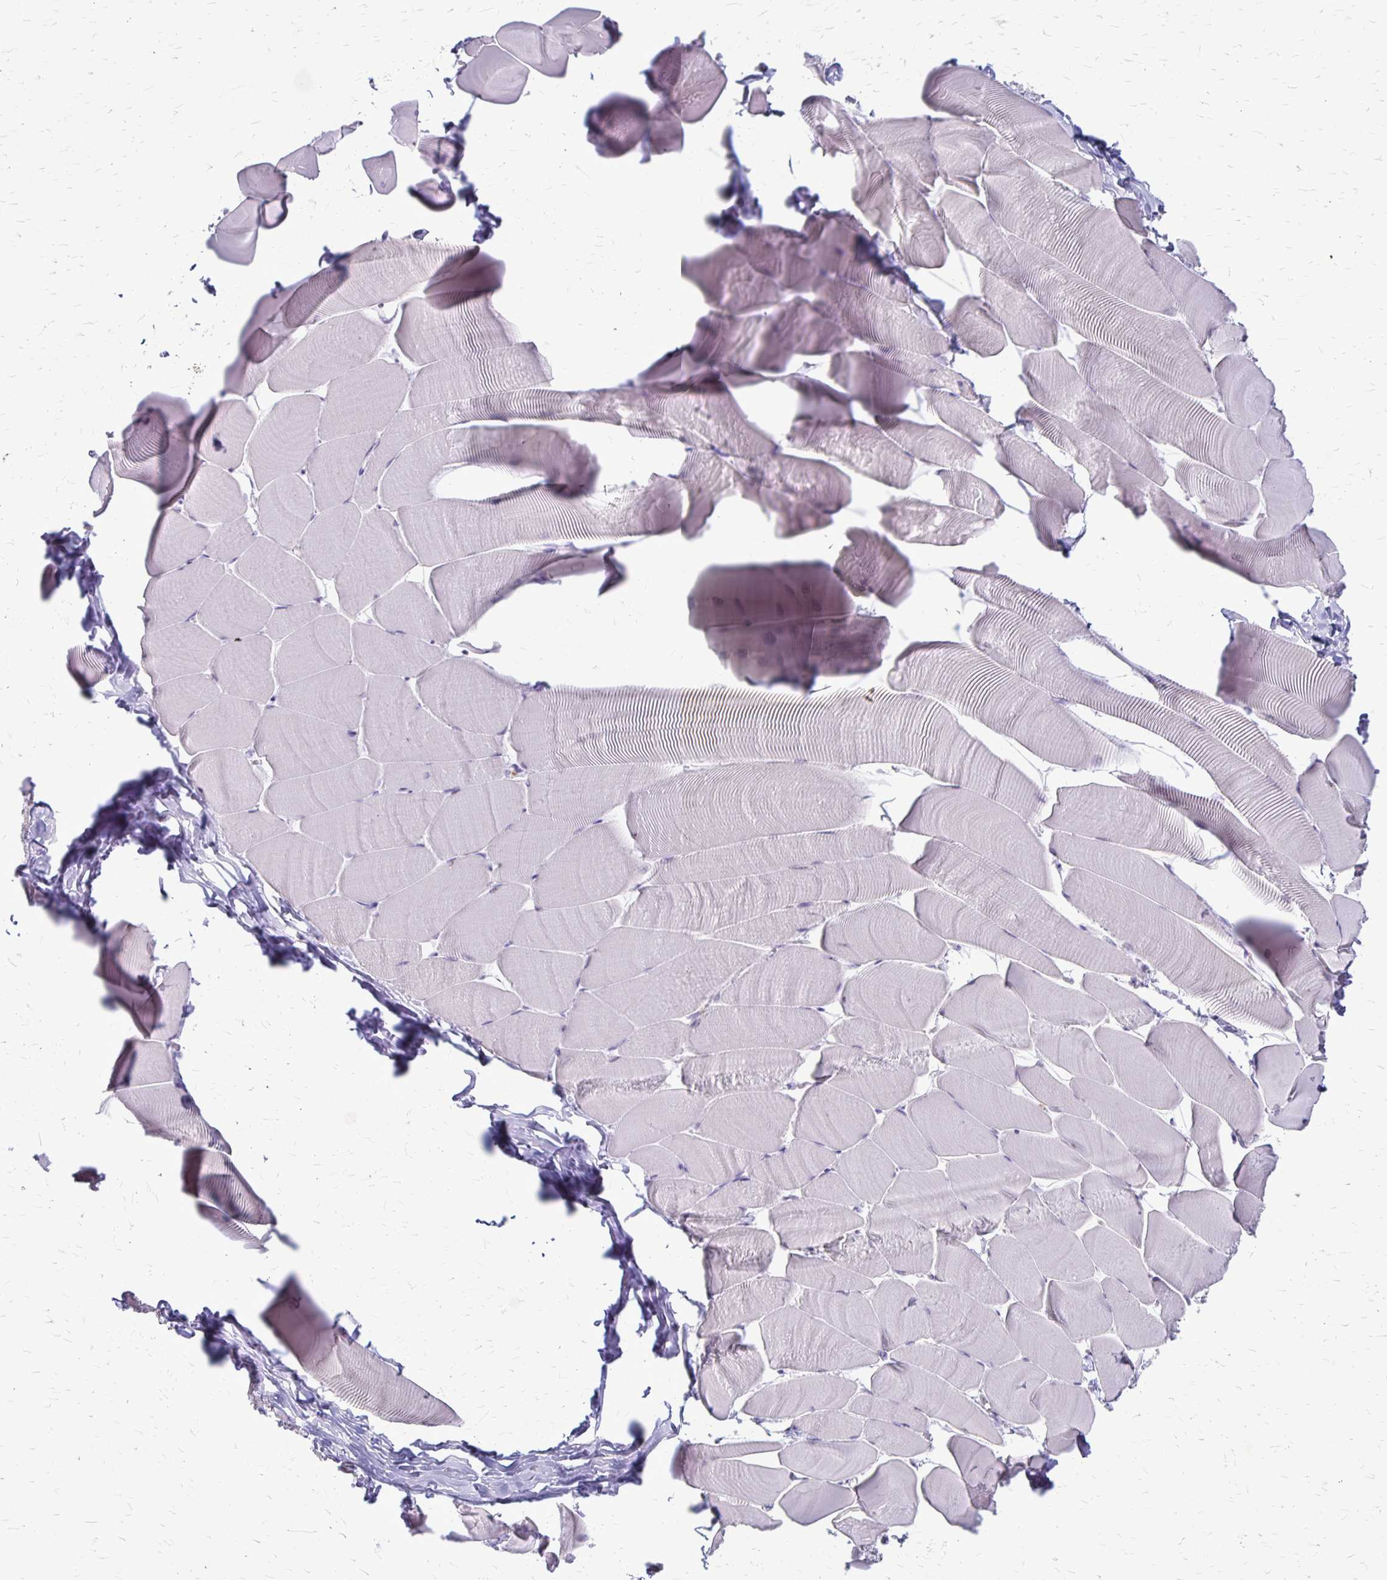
{"staining": {"intensity": "negative", "quantity": "none", "location": "none"}, "tissue": "skeletal muscle", "cell_type": "Myocytes", "image_type": "normal", "snomed": [{"axis": "morphology", "description": "Normal tissue, NOS"}, {"axis": "topography", "description": "Skeletal muscle"}], "caption": "An image of human skeletal muscle is negative for staining in myocytes. The staining is performed using DAB brown chromogen with nuclei counter-stained in using hematoxylin.", "gene": "GP9", "patient": {"sex": "male", "age": 25}}